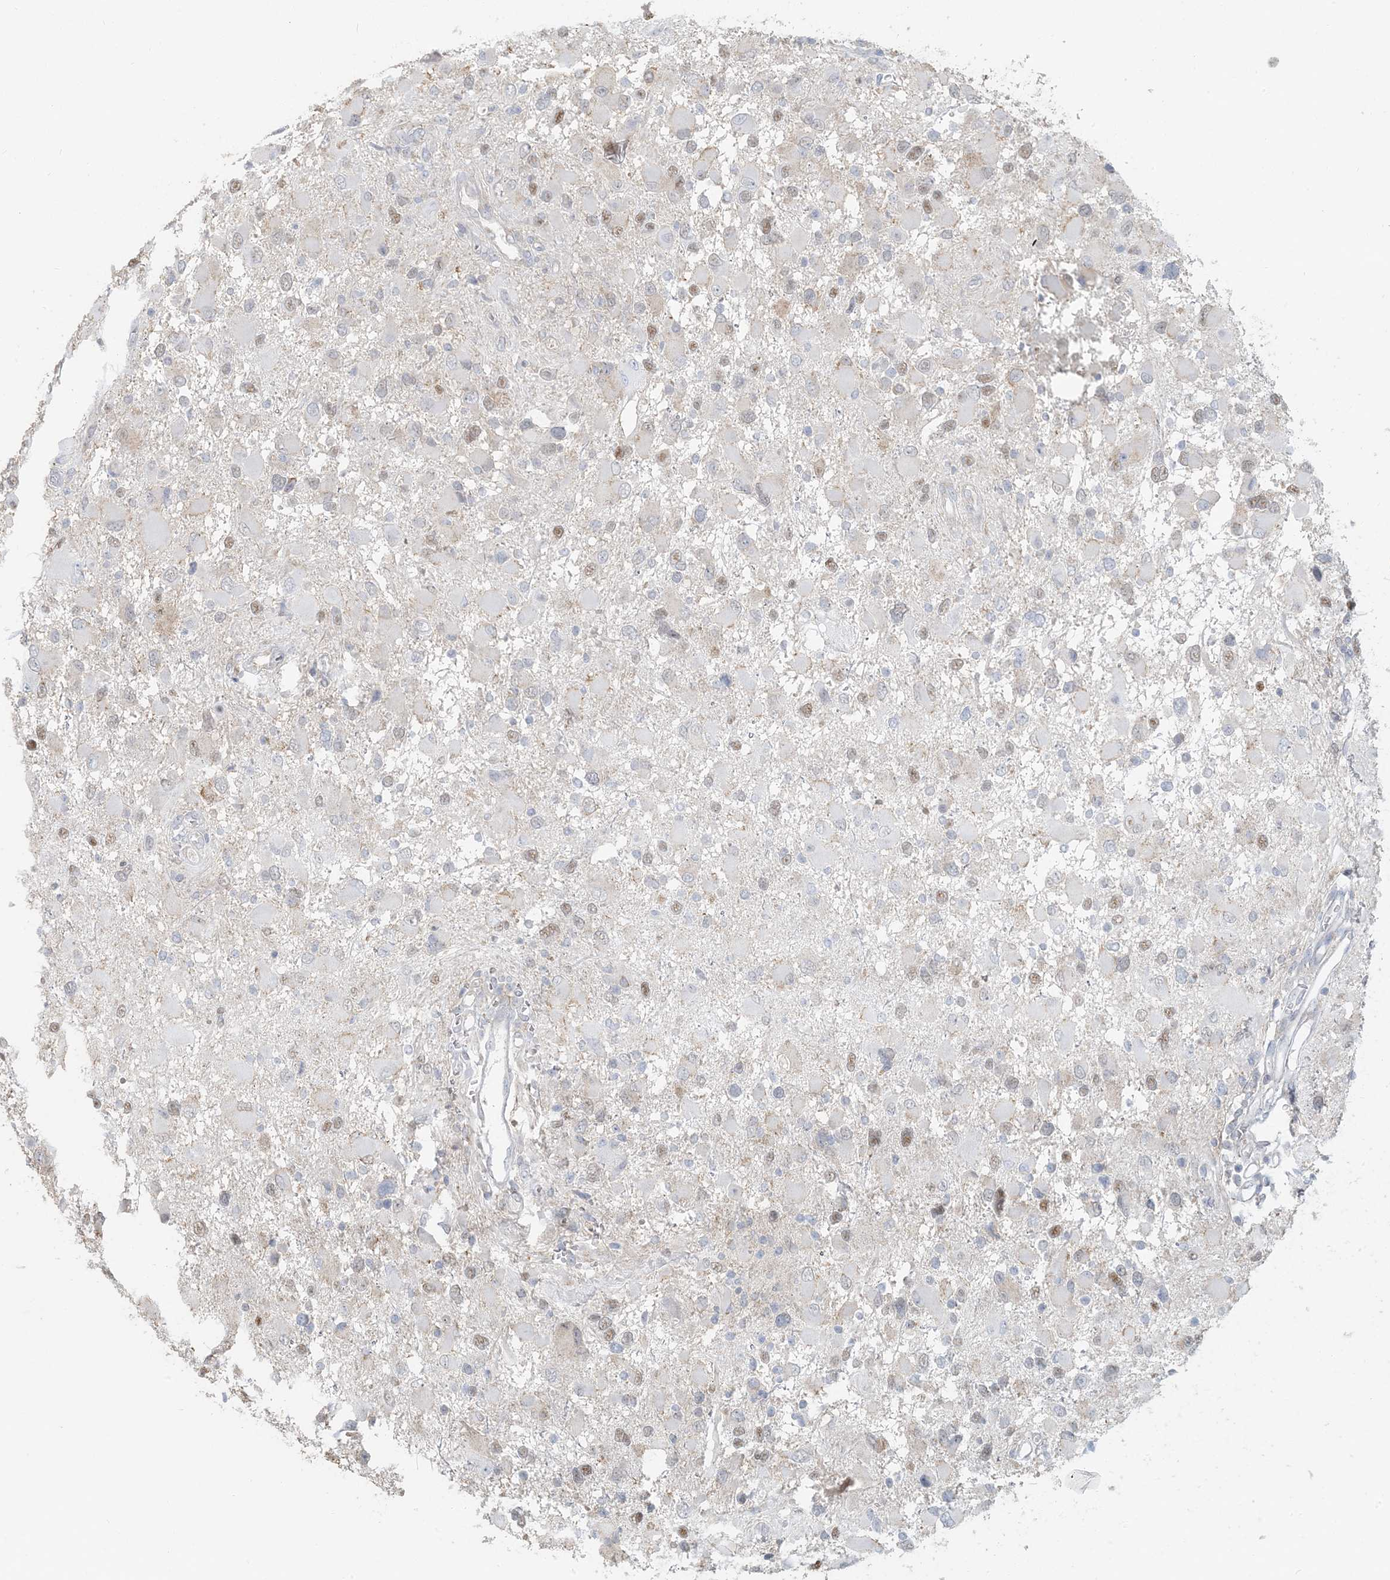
{"staining": {"intensity": "weak", "quantity": "25%-75%", "location": "nuclear"}, "tissue": "glioma", "cell_type": "Tumor cells", "image_type": "cancer", "snomed": [{"axis": "morphology", "description": "Glioma, malignant, High grade"}, {"axis": "topography", "description": "Brain"}], "caption": "The histopathology image shows immunohistochemical staining of malignant glioma (high-grade). There is weak nuclear expression is present in approximately 25%-75% of tumor cells. The protein of interest is shown in brown color, while the nuclei are stained blue.", "gene": "HACL1", "patient": {"sex": "male", "age": 53}}